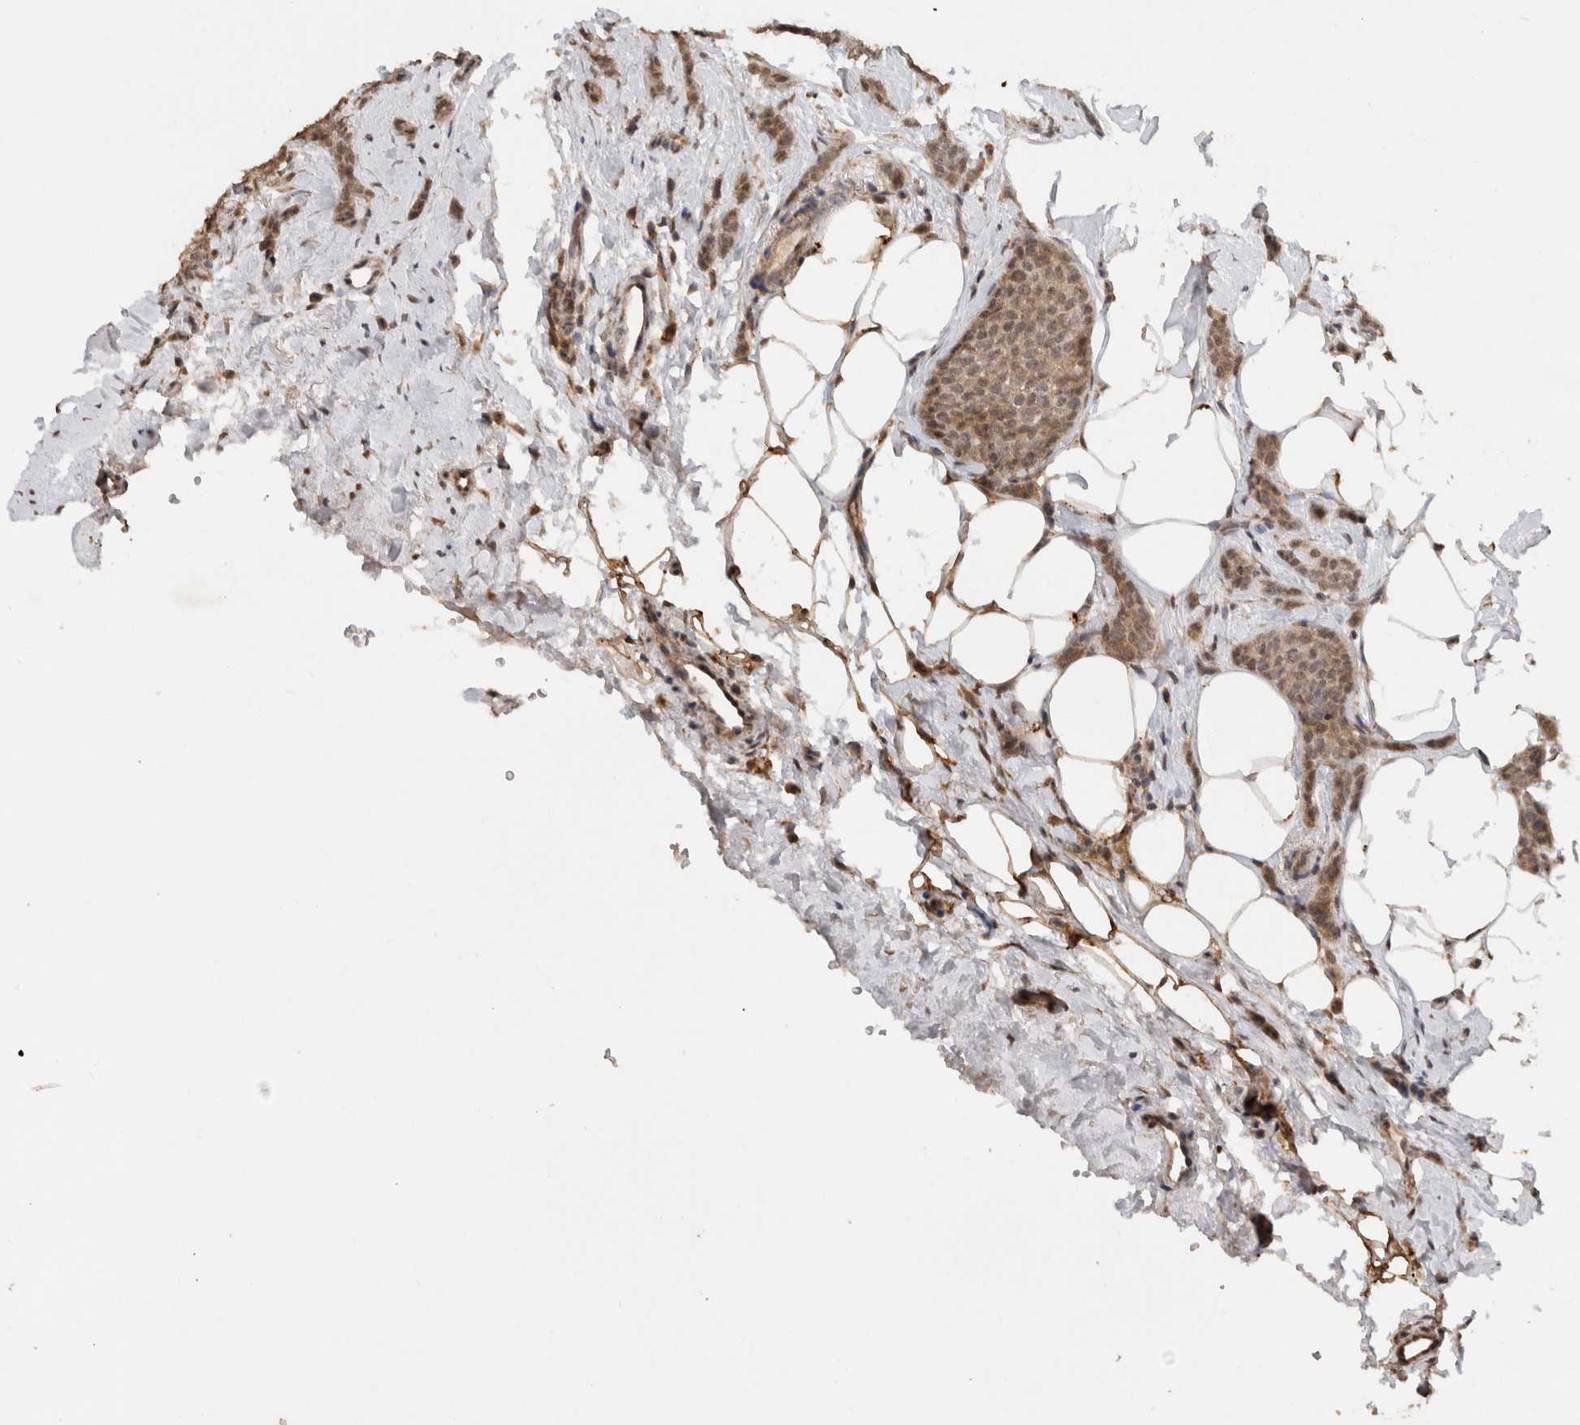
{"staining": {"intensity": "moderate", "quantity": ">75%", "location": "cytoplasmic/membranous,nuclear"}, "tissue": "breast cancer", "cell_type": "Tumor cells", "image_type": "cancer", "snomed": [{"axis": "morphology", "description": "Lobular carcinoma"}, {"axis": "topography", "description": "Skin"}, {"axis": "topography", "description": "Breast"}], "caption": "There is medium levels of moderate cytoplasmic/membranous and nuclear expression in tumor cells of breast lobular carcinoma, as demonstrated by immunohistochemical staining (brown color).", "gene": "KEAP1", "patient": {"sex": "female", "age": 46}}